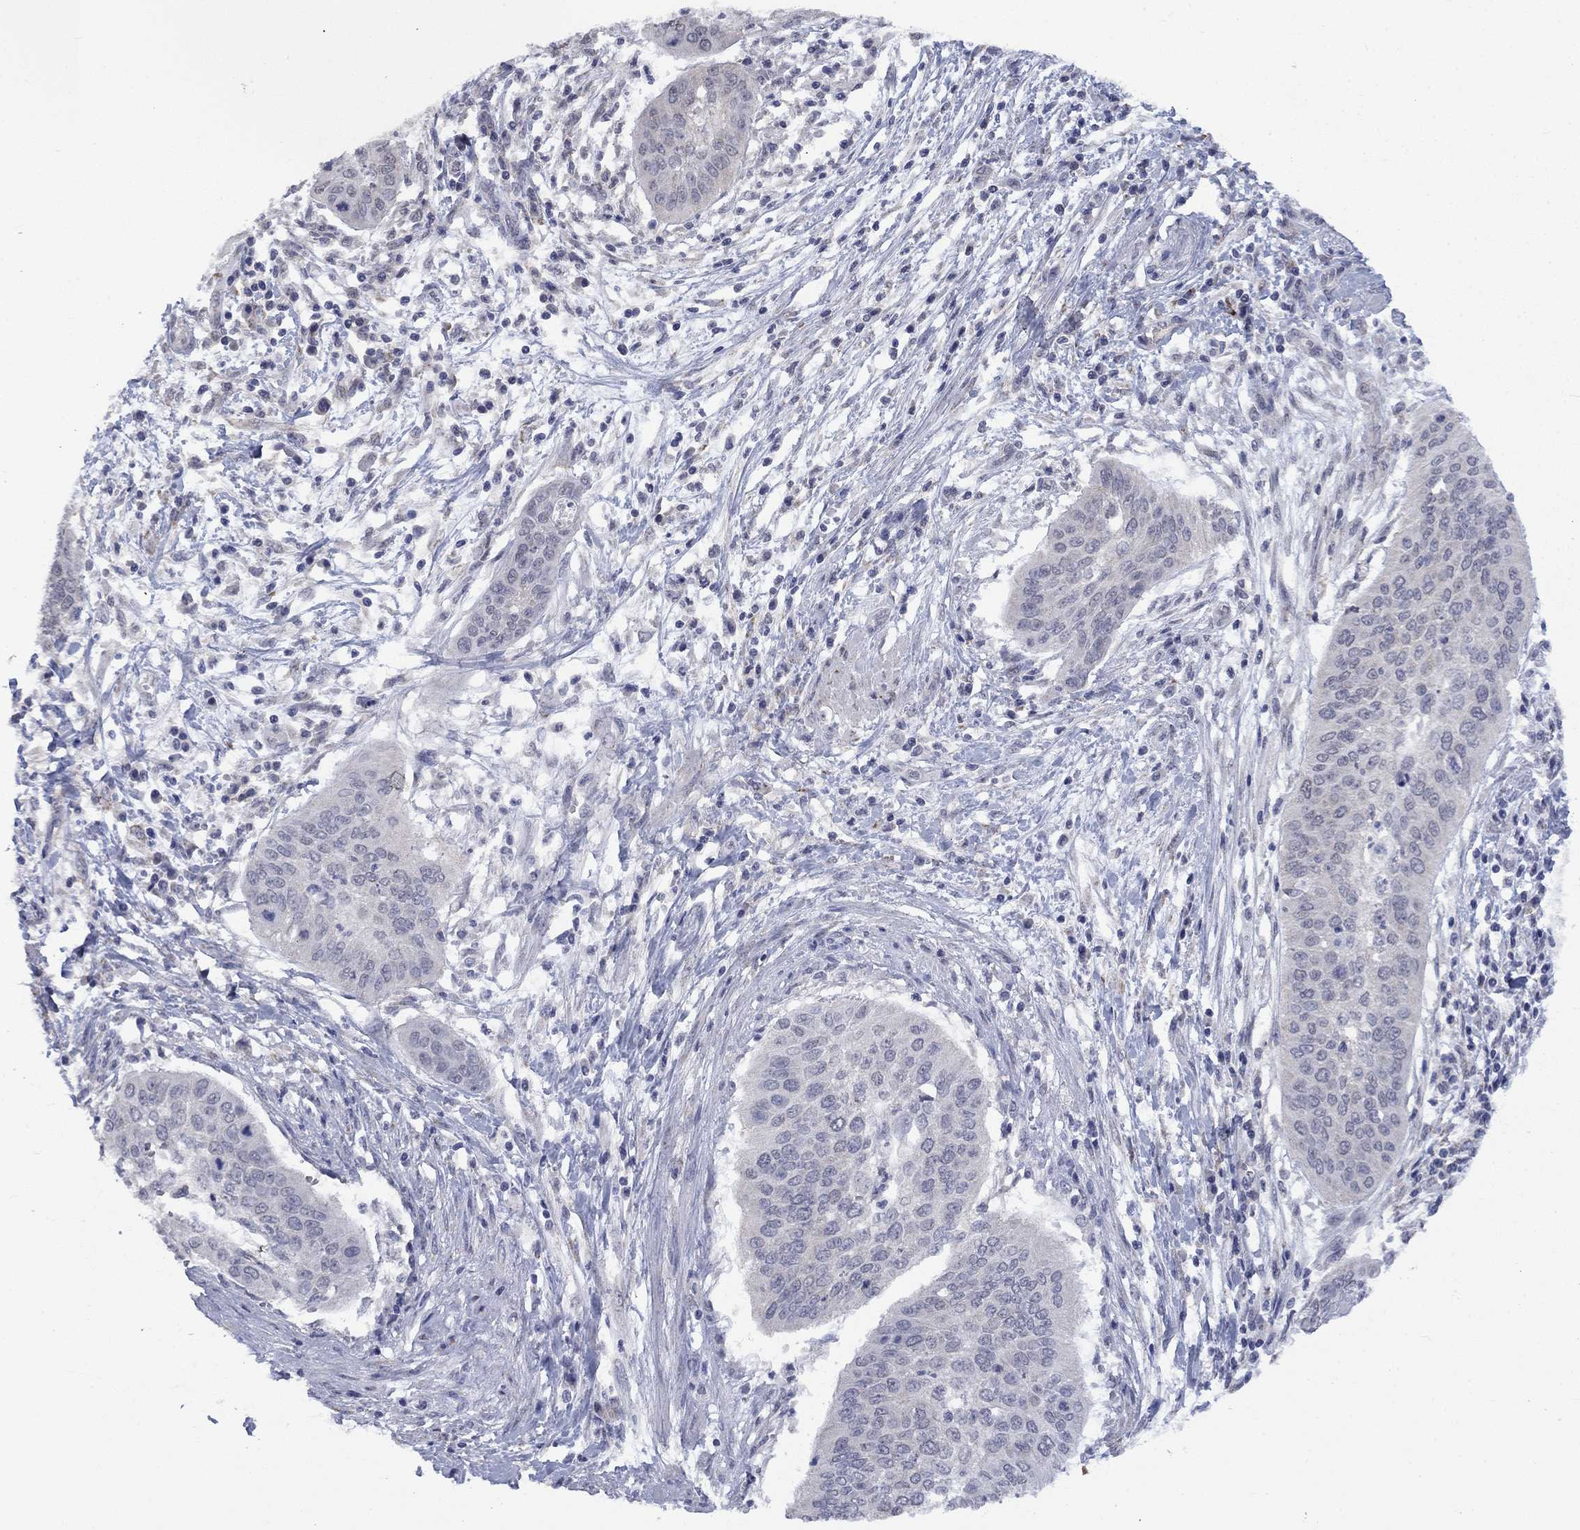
{"staining": {"intensity": "negative", "quantity": "none", "location": "none"}, "tissue": "cervical cancer", "cell_type": "Tumor cells", "image_type": "cancer", "snomed": [{"axis": "morphology", "description": "Squamous cell carcinoma, NOS"}, {"axis": "topography", "description": "Cervix"}], "caption": "A photomicrograph of human cervical cancer is negative for staining in tumor cells.", "gene": "SPATA33", "patient": {"sex": "female", "age": 39}}